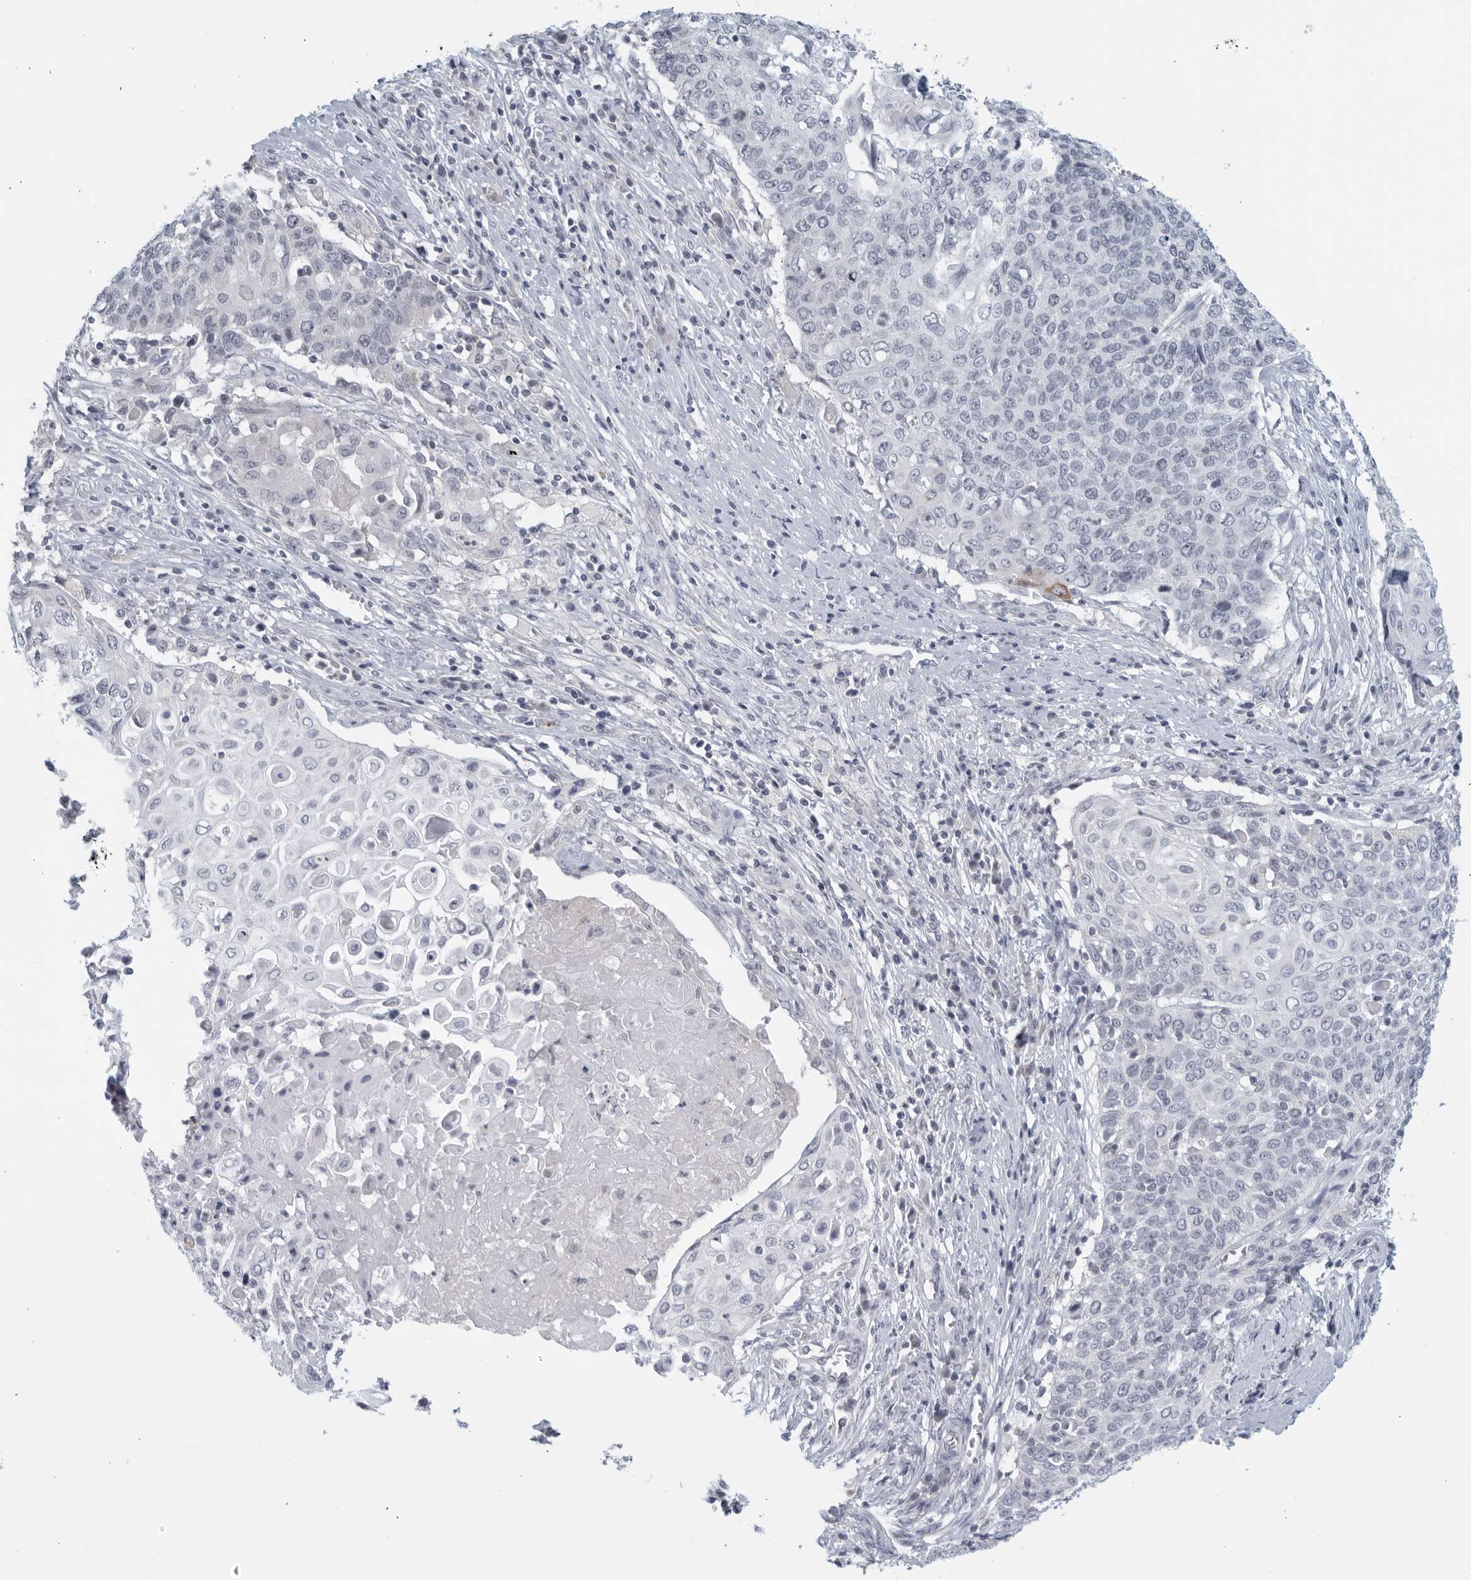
{"staining": {"intensity": "negative", "quantity": "none", "location": "none"}, "tissue": "cervical cancer", "cell_type": "Tumor cells", "image_type": "cancer", "snomed": [{"axis": "morphology", "description": "Squamous cell carcinoma, NOS"}, {"axis": "topography", "description": "Cervix"}], "caption": "IHC of squamous cell carcinoma (cervical) reveals no staining in tumor cells.", "gene": "MATN1", "patient": {"sex": "female", "age": 39}}